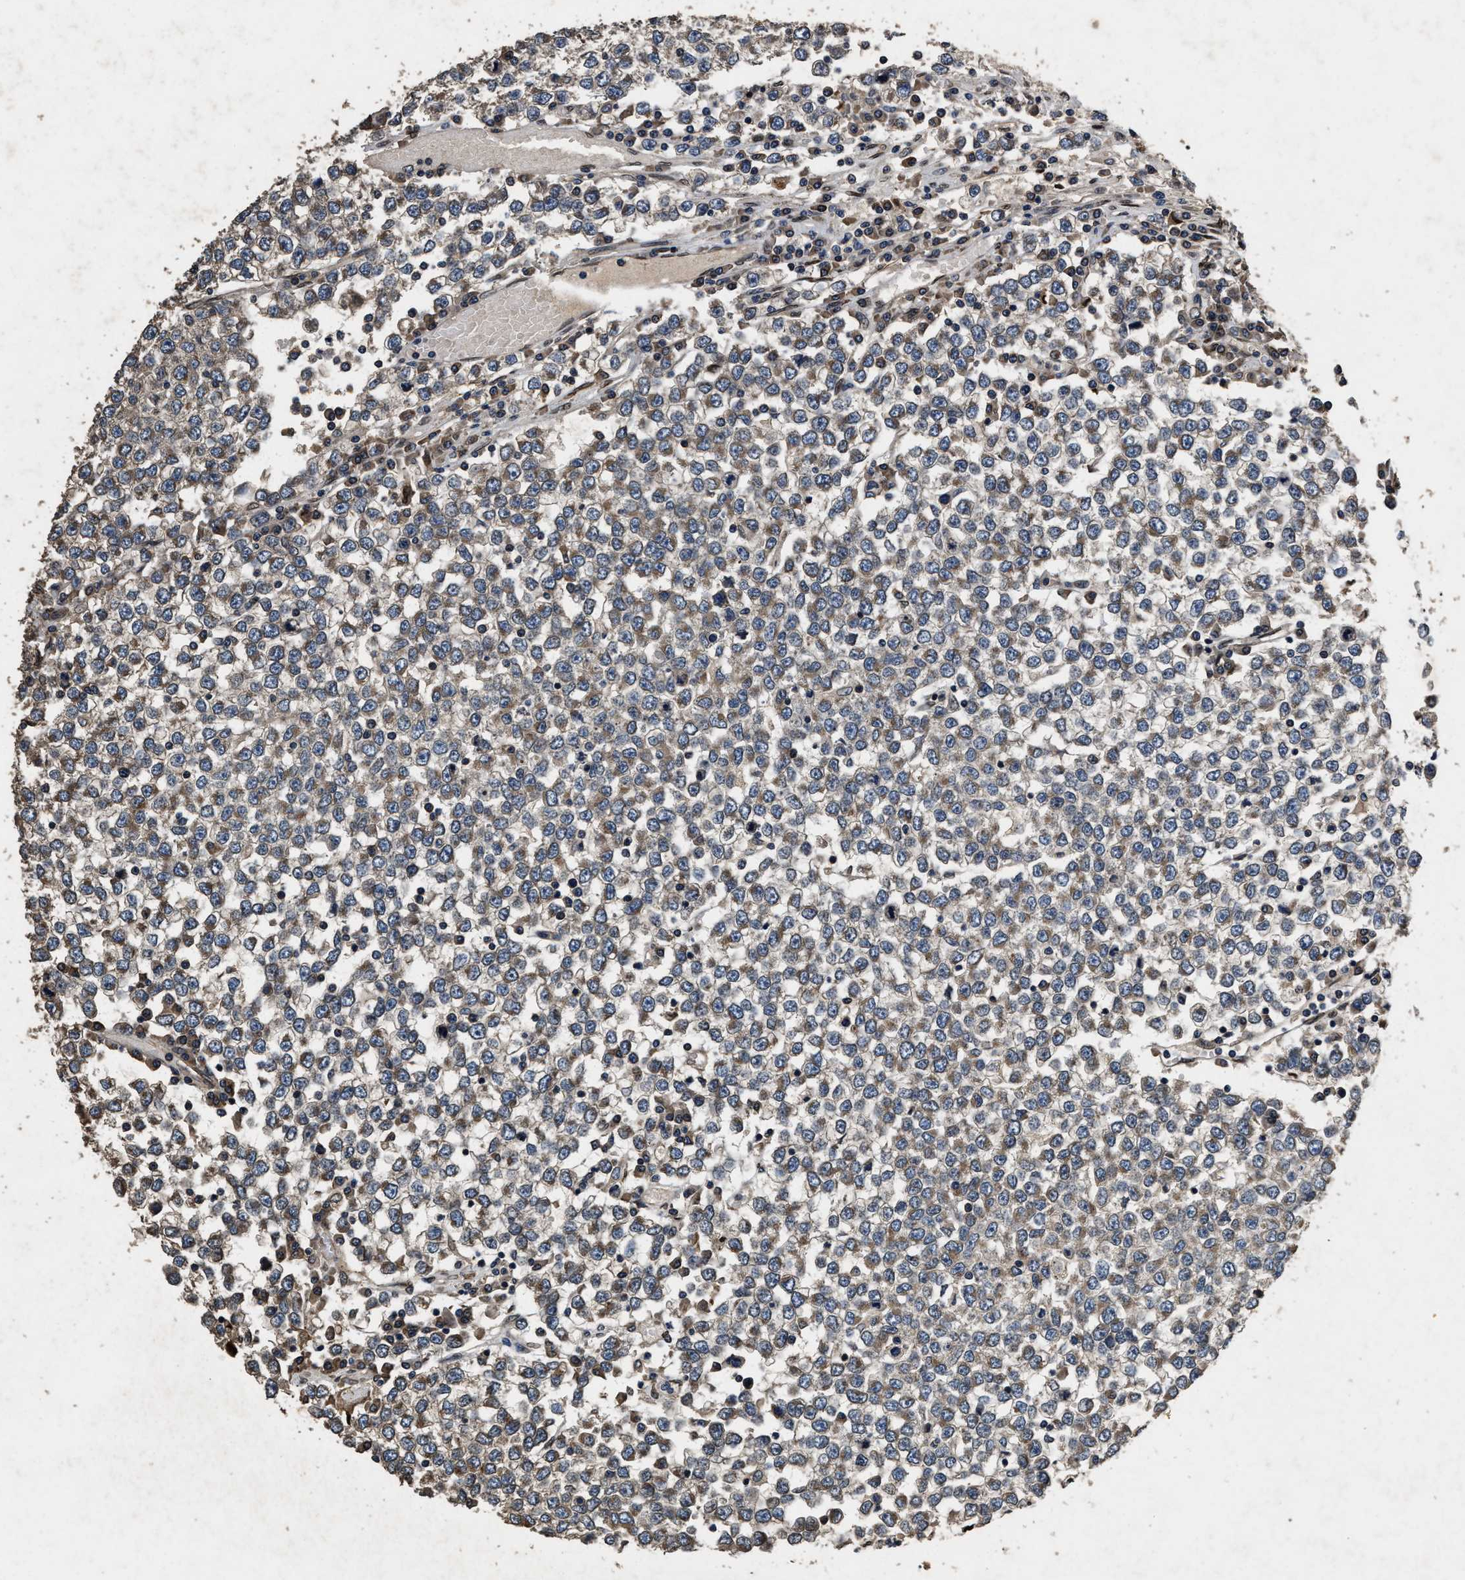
{"staining": {"intensity": "weak", "quantity": ">75%", "location": "cytoplasmic/membranous"}, "tissue": "testis cancer", "cell_type": "Tumor cells", "image_type": "cancer", "snomed": [{"axis": "morphology", "description": "Seminoma, NOS"}, {"axis": "topography", "description": "Testis"}], "caption": "Weak cytoplasmic/membranous staining for a protein is identified in about >75% of tumor cells of testis cancer using IHC.", "gene": "ACCS", "patient": {"sex": "male", "age": 65}}